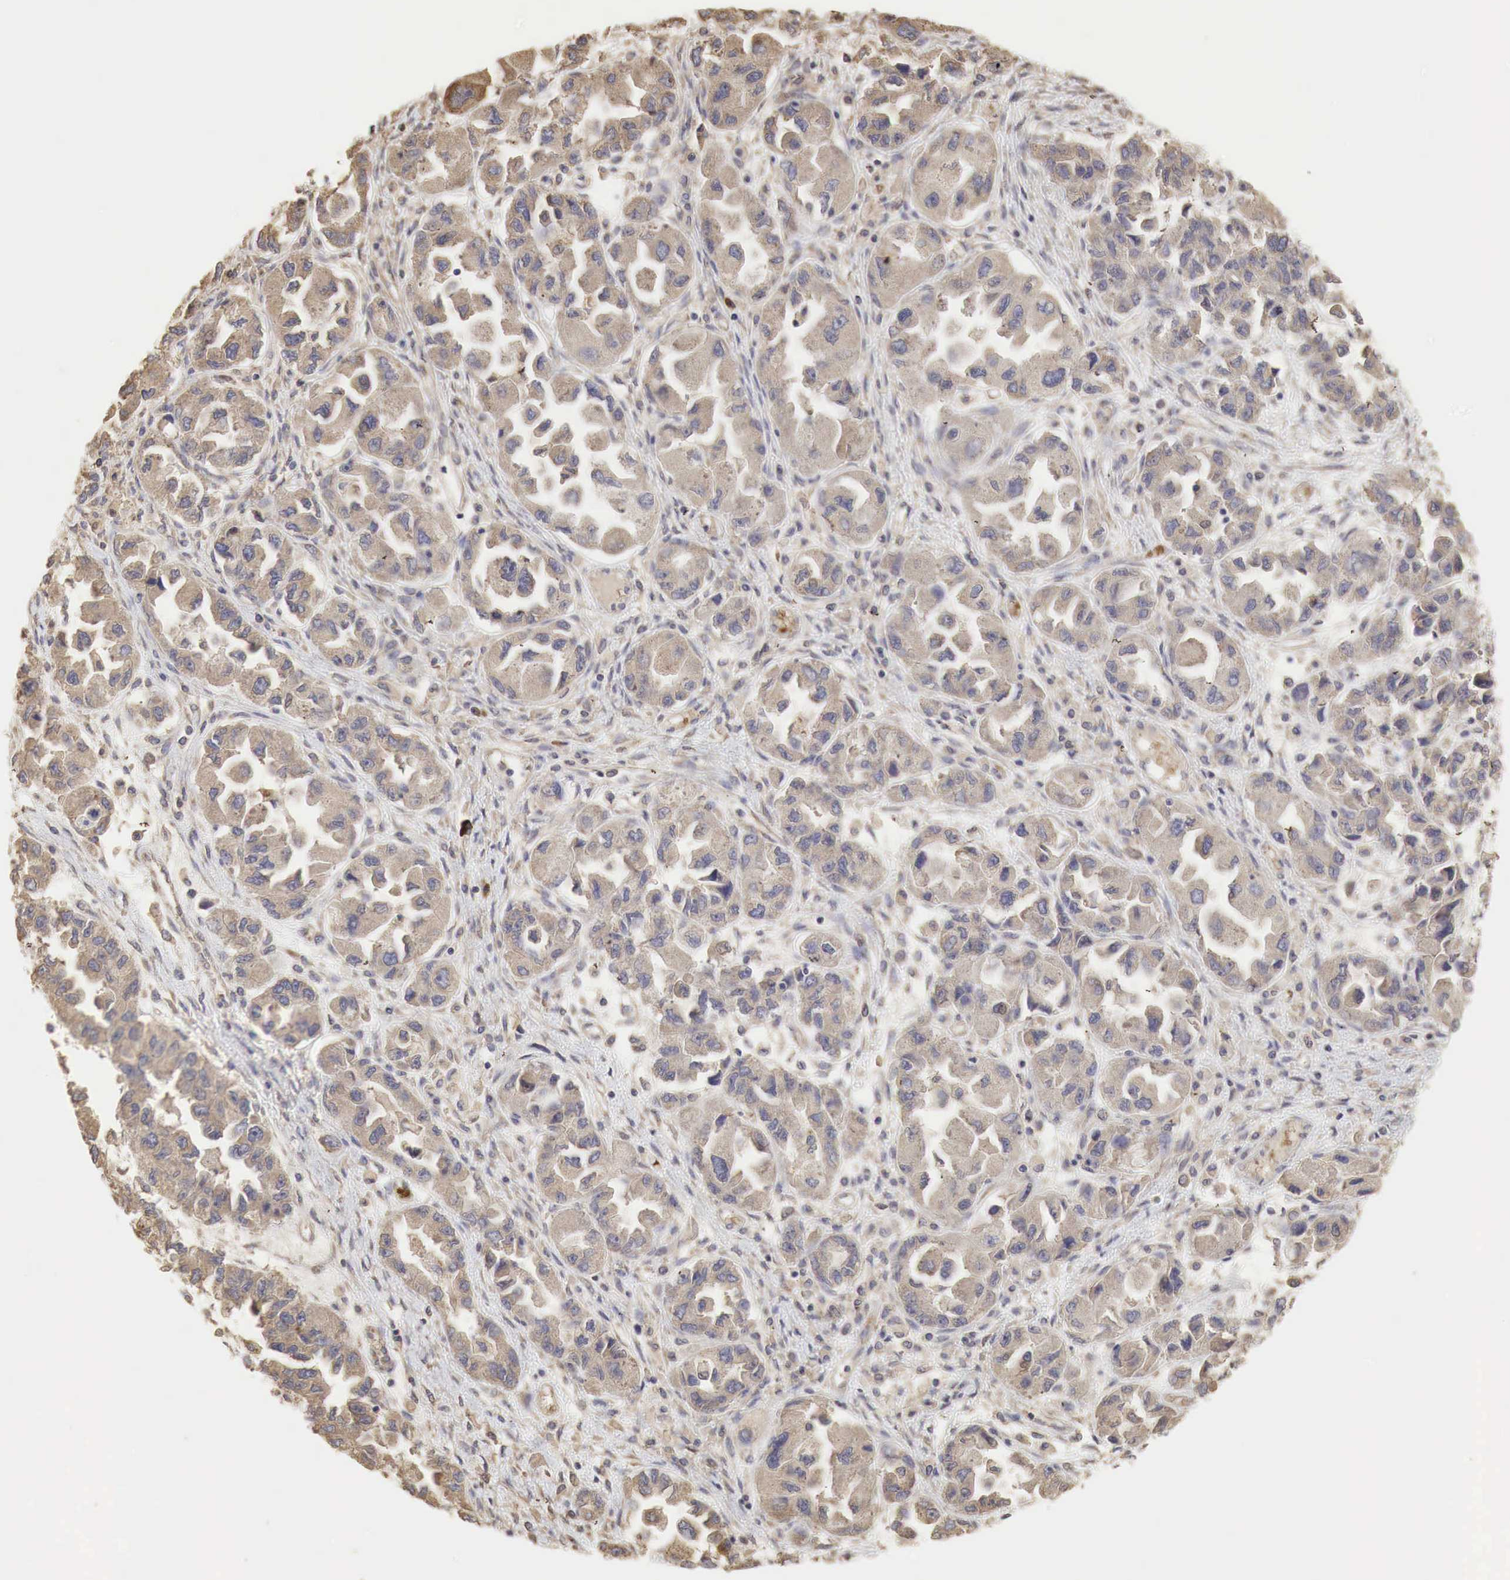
{"staining": {"intensity": "weak", "quantity": ">75%", "location": "cytoplasmic/membranous"}, "tissue": "ovarian cancer", "cell_type": "Tumor cells", "image_type": "cancer", "snomed": [{"axis": "morphology", "description": "Cystadenocarcinoma, serous, NOS"}, {"axis": "topography", "description": "Ovary"}], "caption": "The image demonstrates a brown stain indicating the presence of a protein in the cytoplasmic/membranous of tumor cells in ovarian cancer (serous cystadenocarcinoma).", "gene": "PABPC5", "patient": {"sex": "female", "age": 84}}